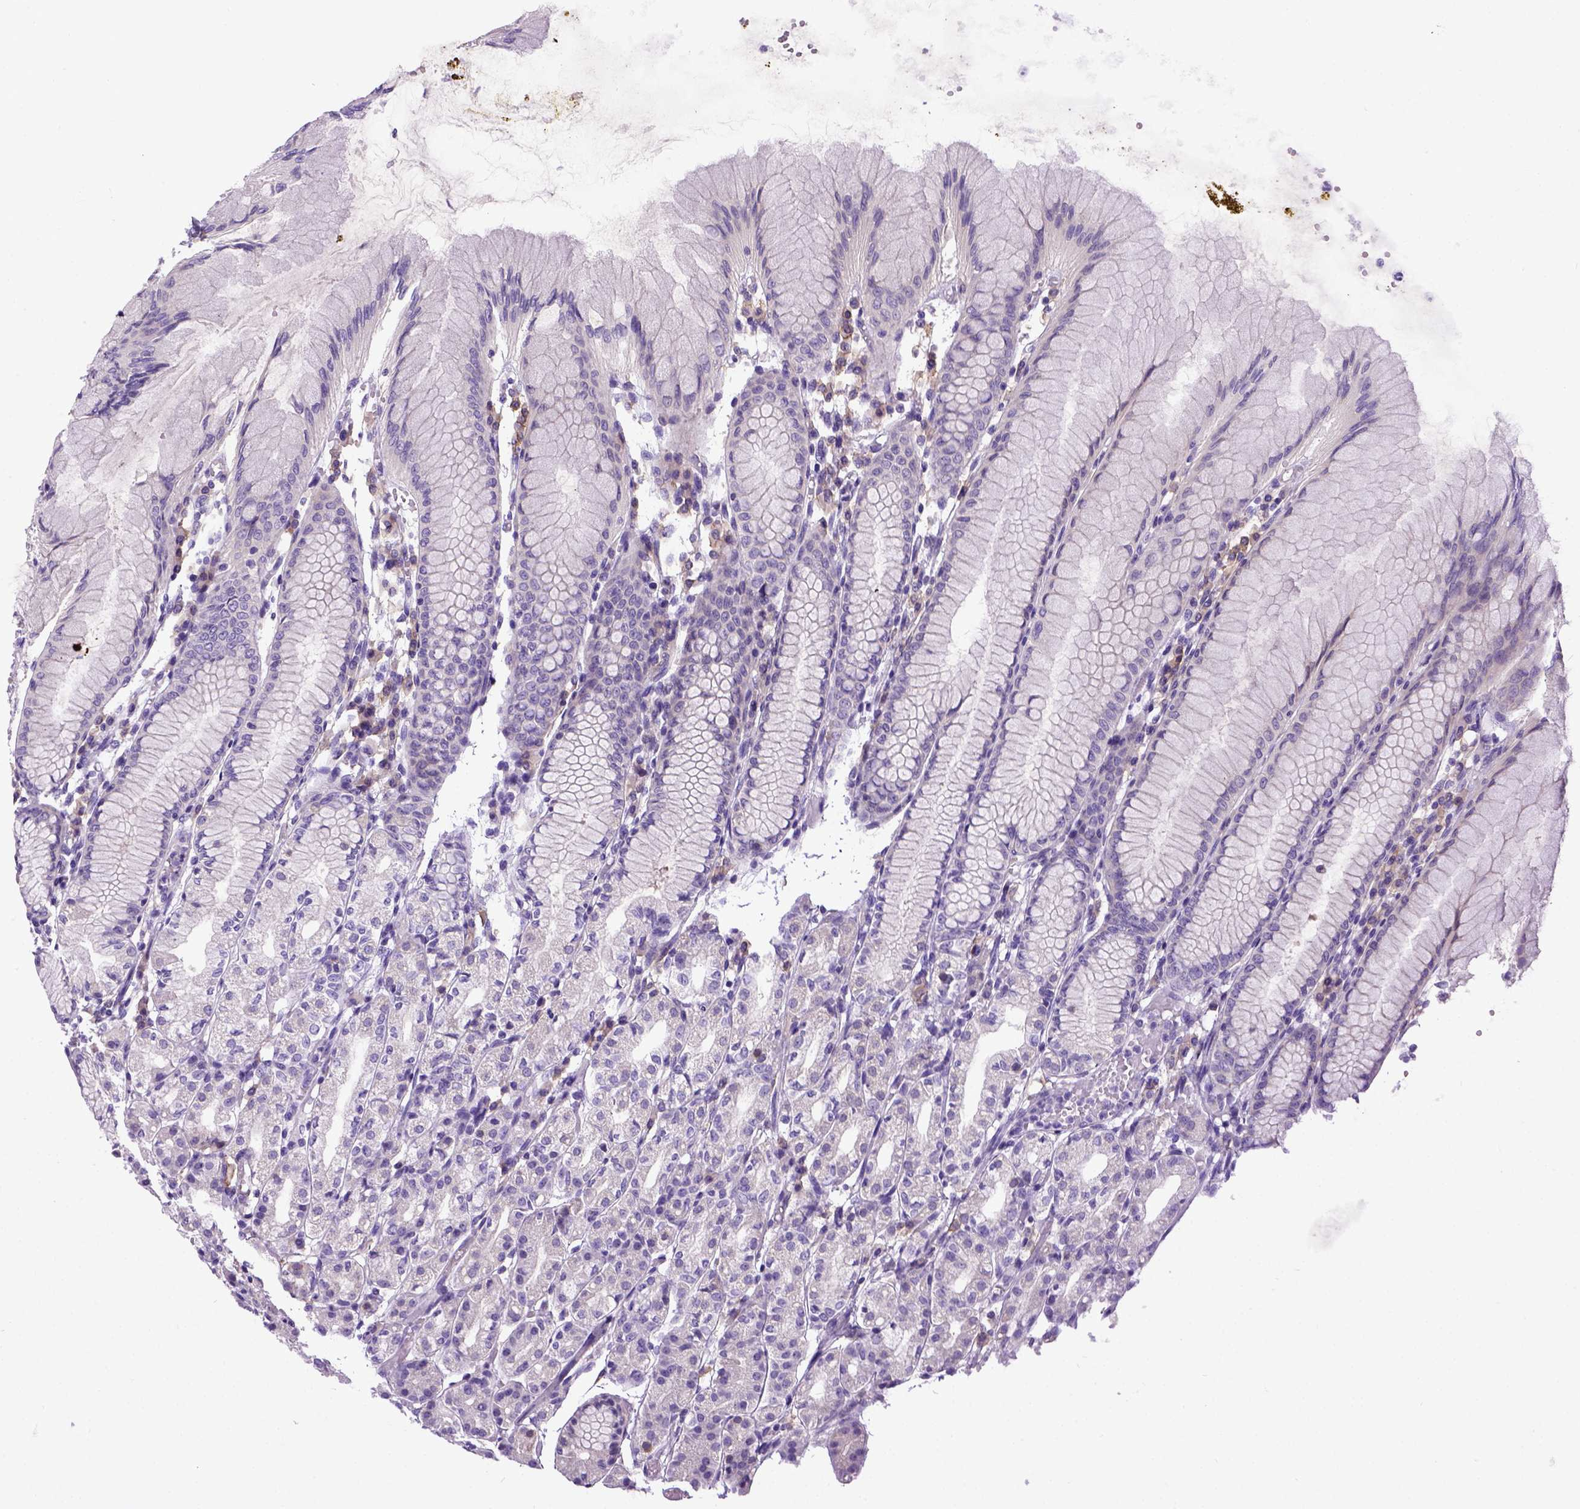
{"staining": {"intensity": "moderate", "quantity": "<25%", "location": "cytoplasmic/membranous"}, "tissue": "stomach", "cell_type": "Glandular cells", "image_type": "normal", "snomed": [{"axis": "morphology", "description": "Normal tissue, NOS"}, {"axis": "topography", "description": "Stomach"}], "caption": "Immunohistochemical staining of unremarkable human stomach demonstrates <25% levels of moderate cytoplasmic/membranous protein positivity in about <25% of glandular cells. (brown staining indicates protein expression, while blue staining denotes nuclei).", "gene": "NEK5", "patient": {"sex": "female", "age": 57}}